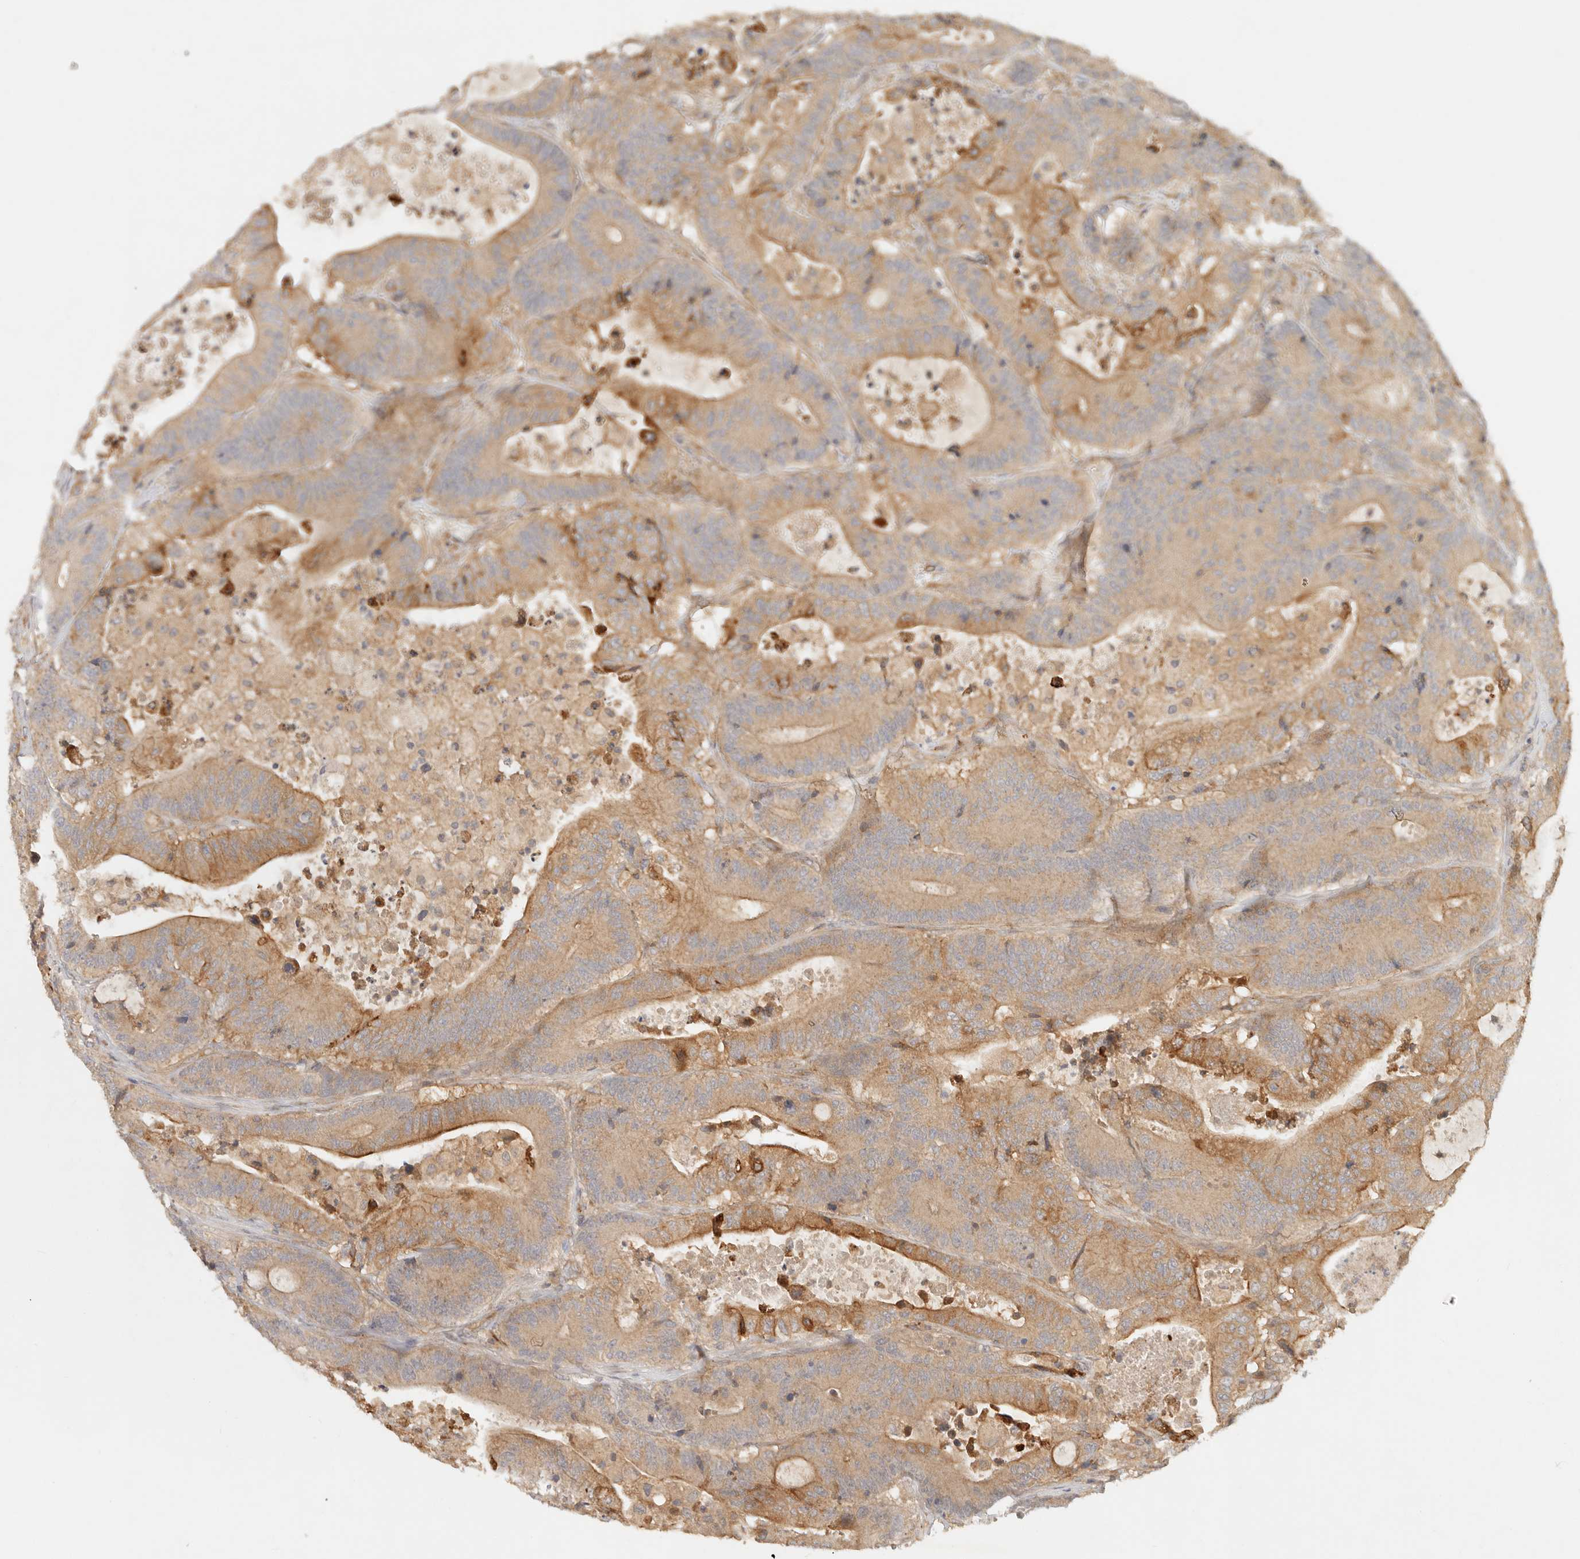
{"staining": {"intensity": "moderate", "quantity": ">75%", "location": "cytoplasmic/membranous"}, "tissue": "colorectal cancer", "cell_type": "Tumor cells", "image_type": "cancer", "snomed": [{"axis": "morphology", "description": "Adenocarcinoma, NOS"}, {"axis": "topography", "description": "Colon"}], "caption": "This is an image of IHC staining of colorectal cancer, which shows moderate positivity in the cytoplasmic/membranous of tumor cells.", "gene": "HECTD3", "patient": {"sex": "female", "age": 84}}